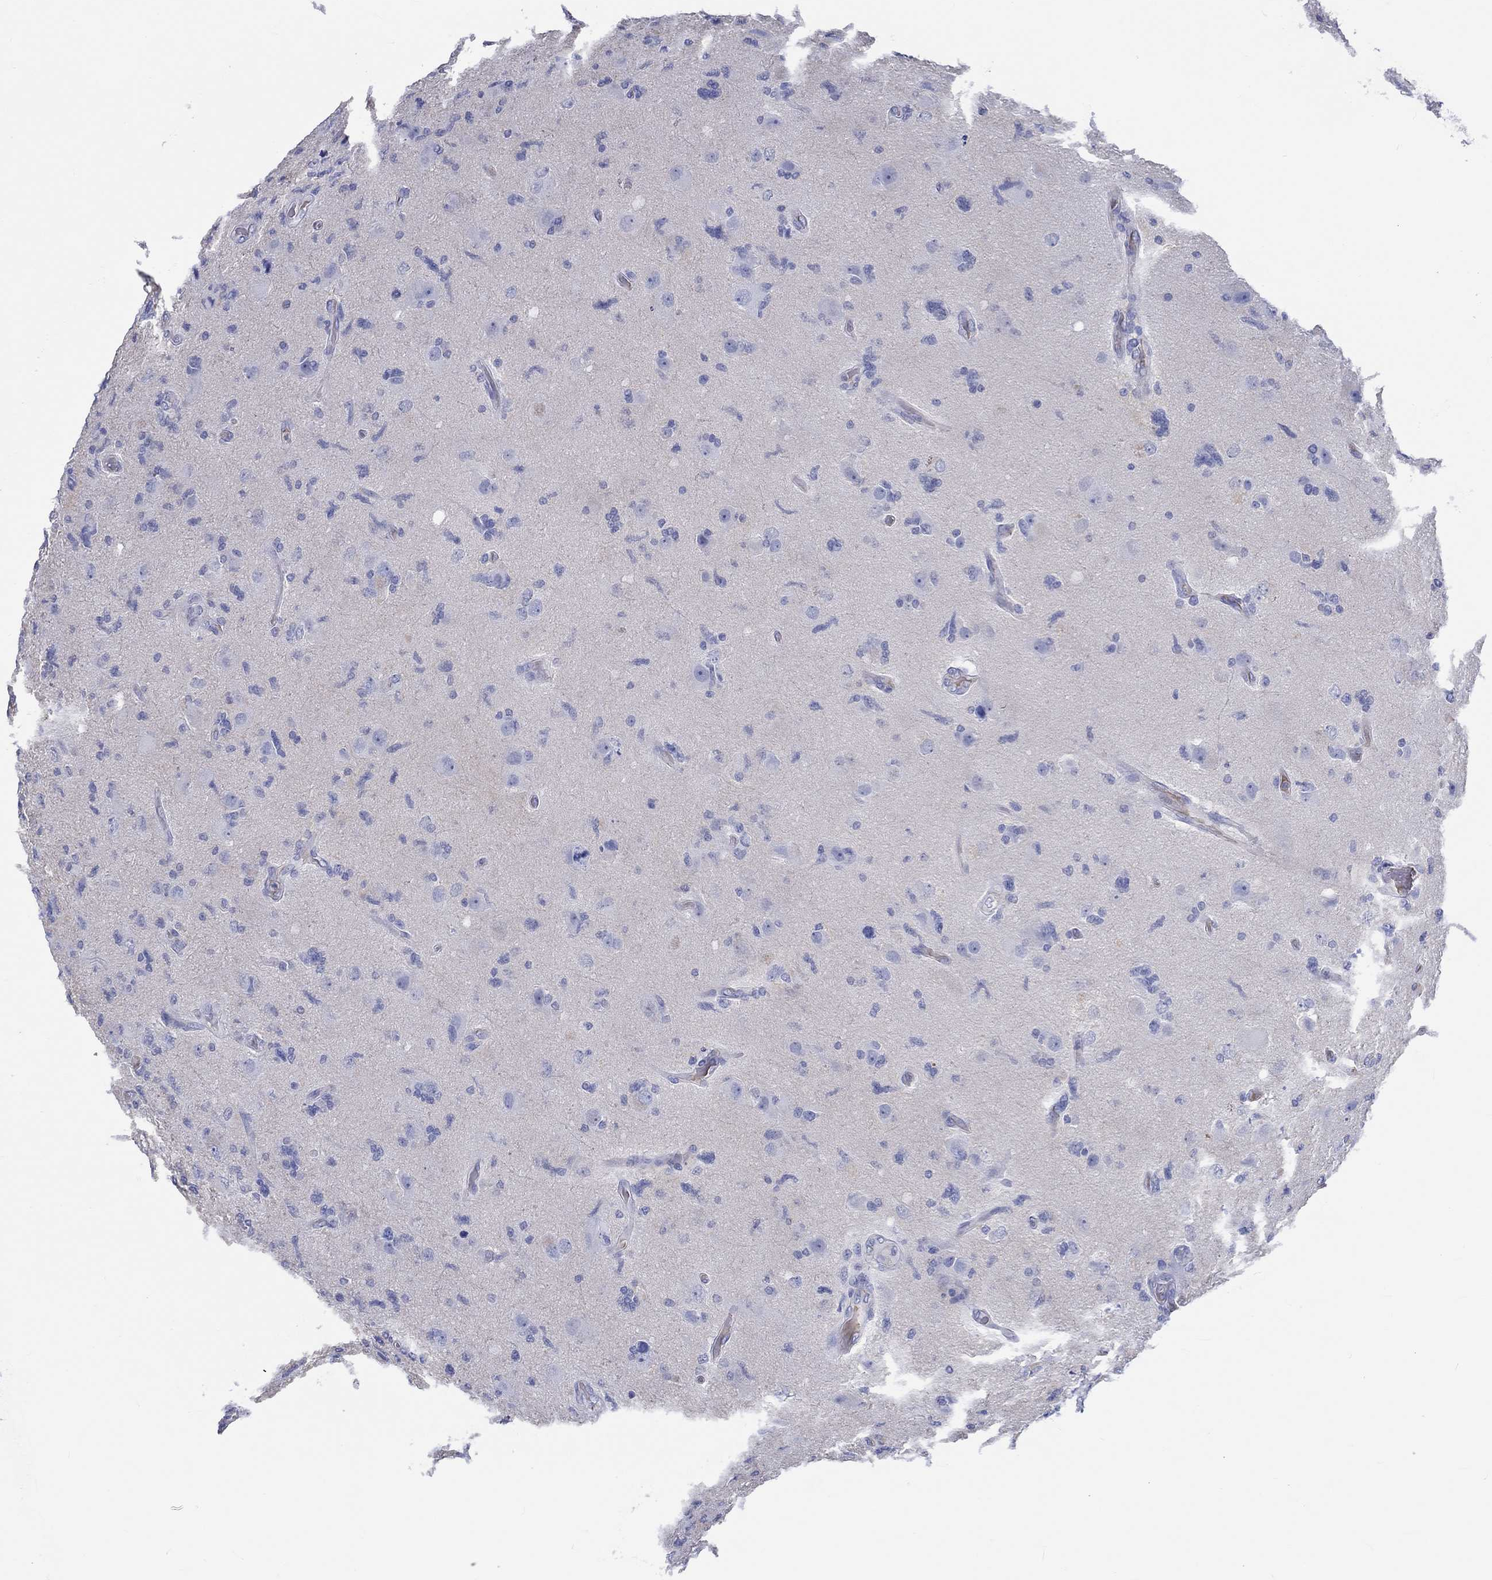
{"staining": {"intensity": "negative", "quantity": "none", "location": "none"}, "tissue": "glioma", "cell_type": "Tumor cells", "image_type": "cancer", "snomed": [{"axis": "morphology", "description": "Glioma, malignant, High grade"}, {"axis": "topography", "description": "Cerebral cortex"}], "caption": "Immunohistochemistry (IHC) of human glioma displays no expression in tumor cells.", "gene": "CDY2B", "patient": {"sex": "male", "age": 70}}